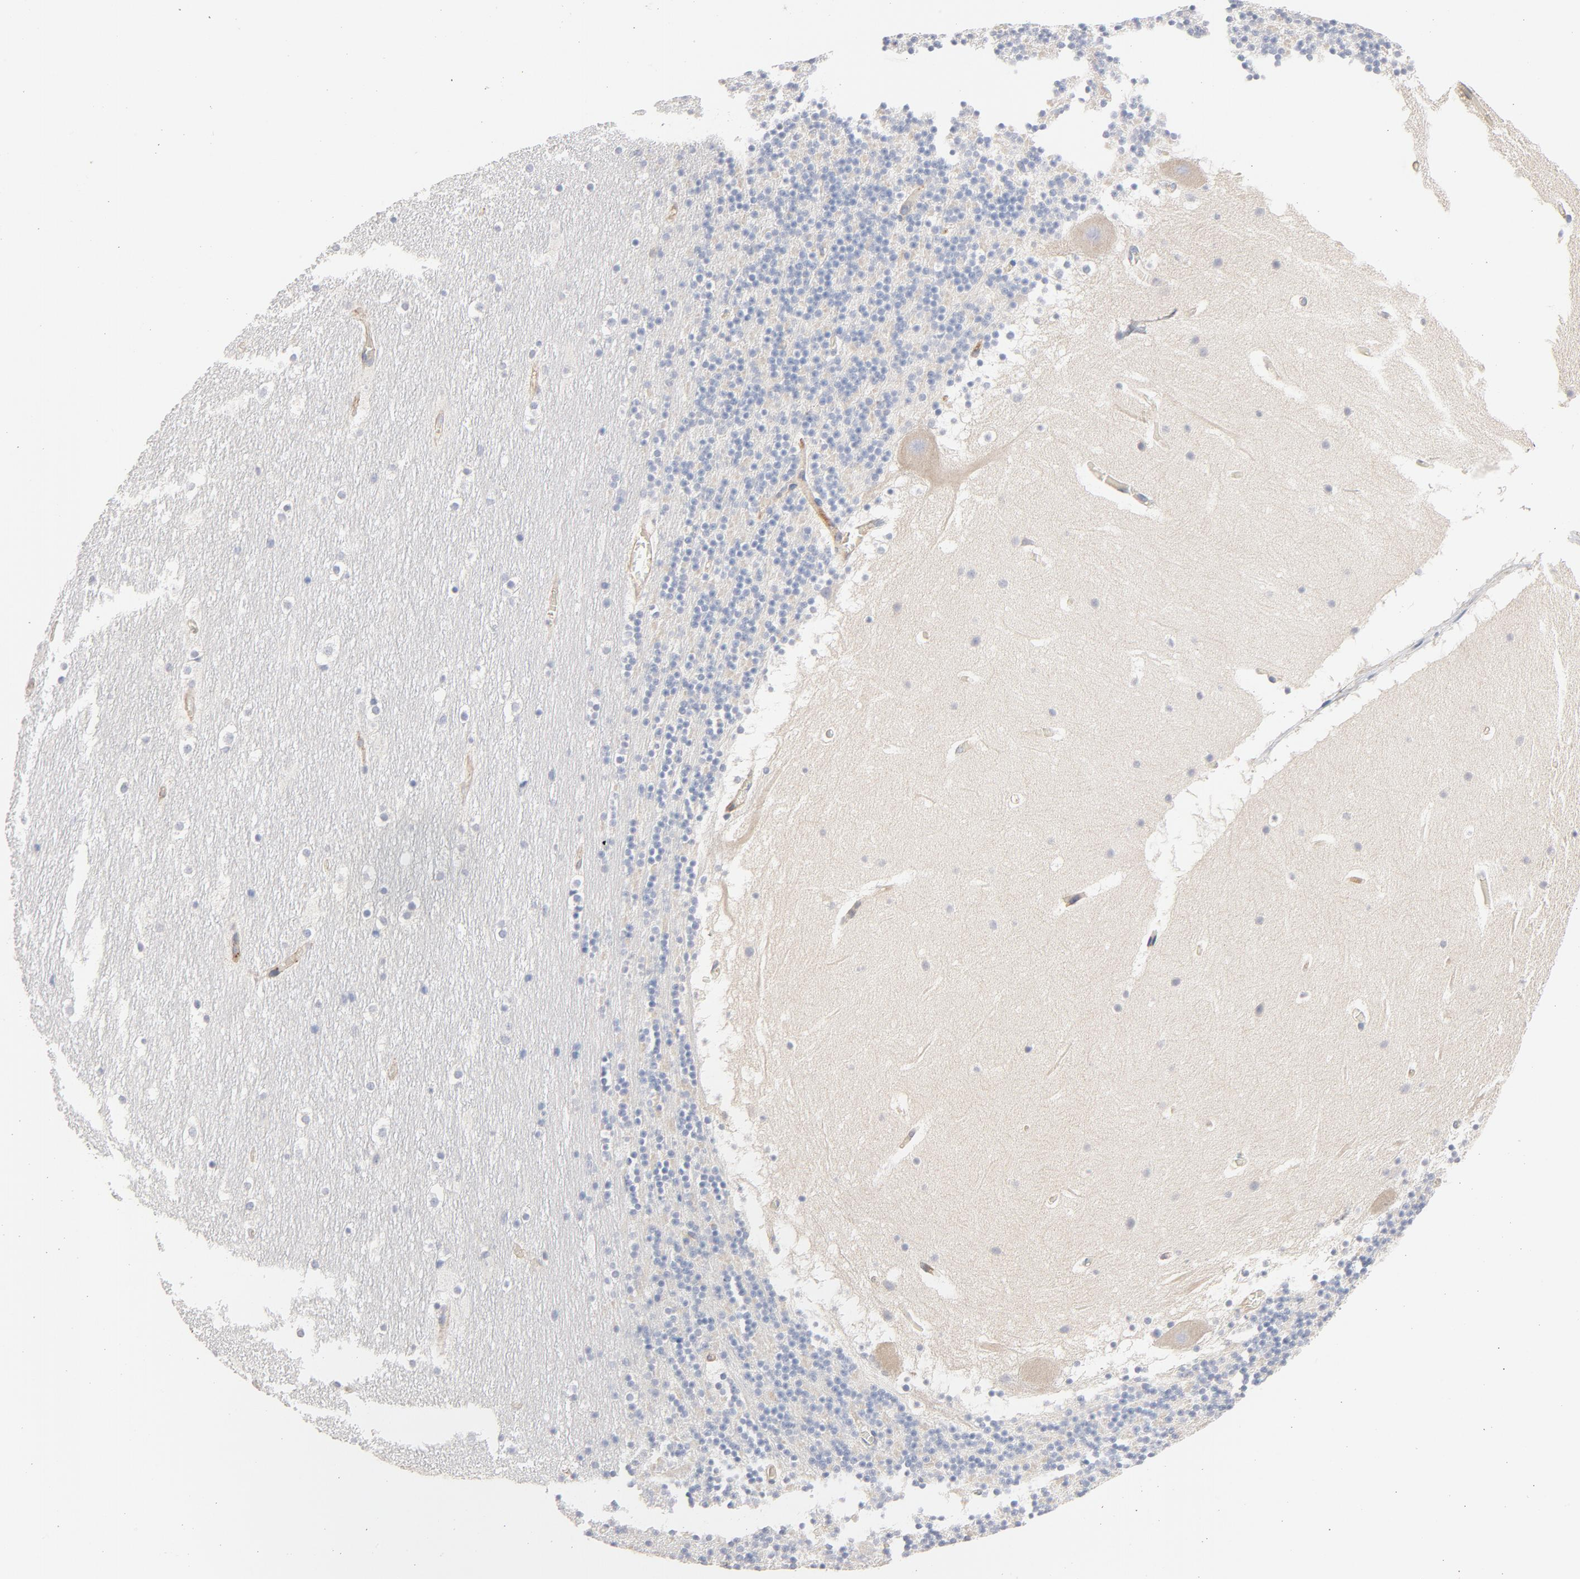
{"staining": {"intensity": "weak", "quantity": "25%-75%", "location": "cytoplasmic/membranous"}, "tissue": "cerebellum", "cell_type": "Cells in granular layer", "image_type": "normal", "snomed": [{"axis": "morphology", "description": "Normal tissue, NOS"}, {"axis": "topography", "description": "Cerebellum"}], "caption": "Cells in granular layer reveal low levels of weak cytoplasmic/membranous positivity in about 25%-75% of cells in normal human cerebellum. (DAB (3,3'-diaminobenzidine) = brown stain, brightfield microscopy at high magnification).", "gene": "STRN3", "patient": {"sex": "male", "age": 45}}